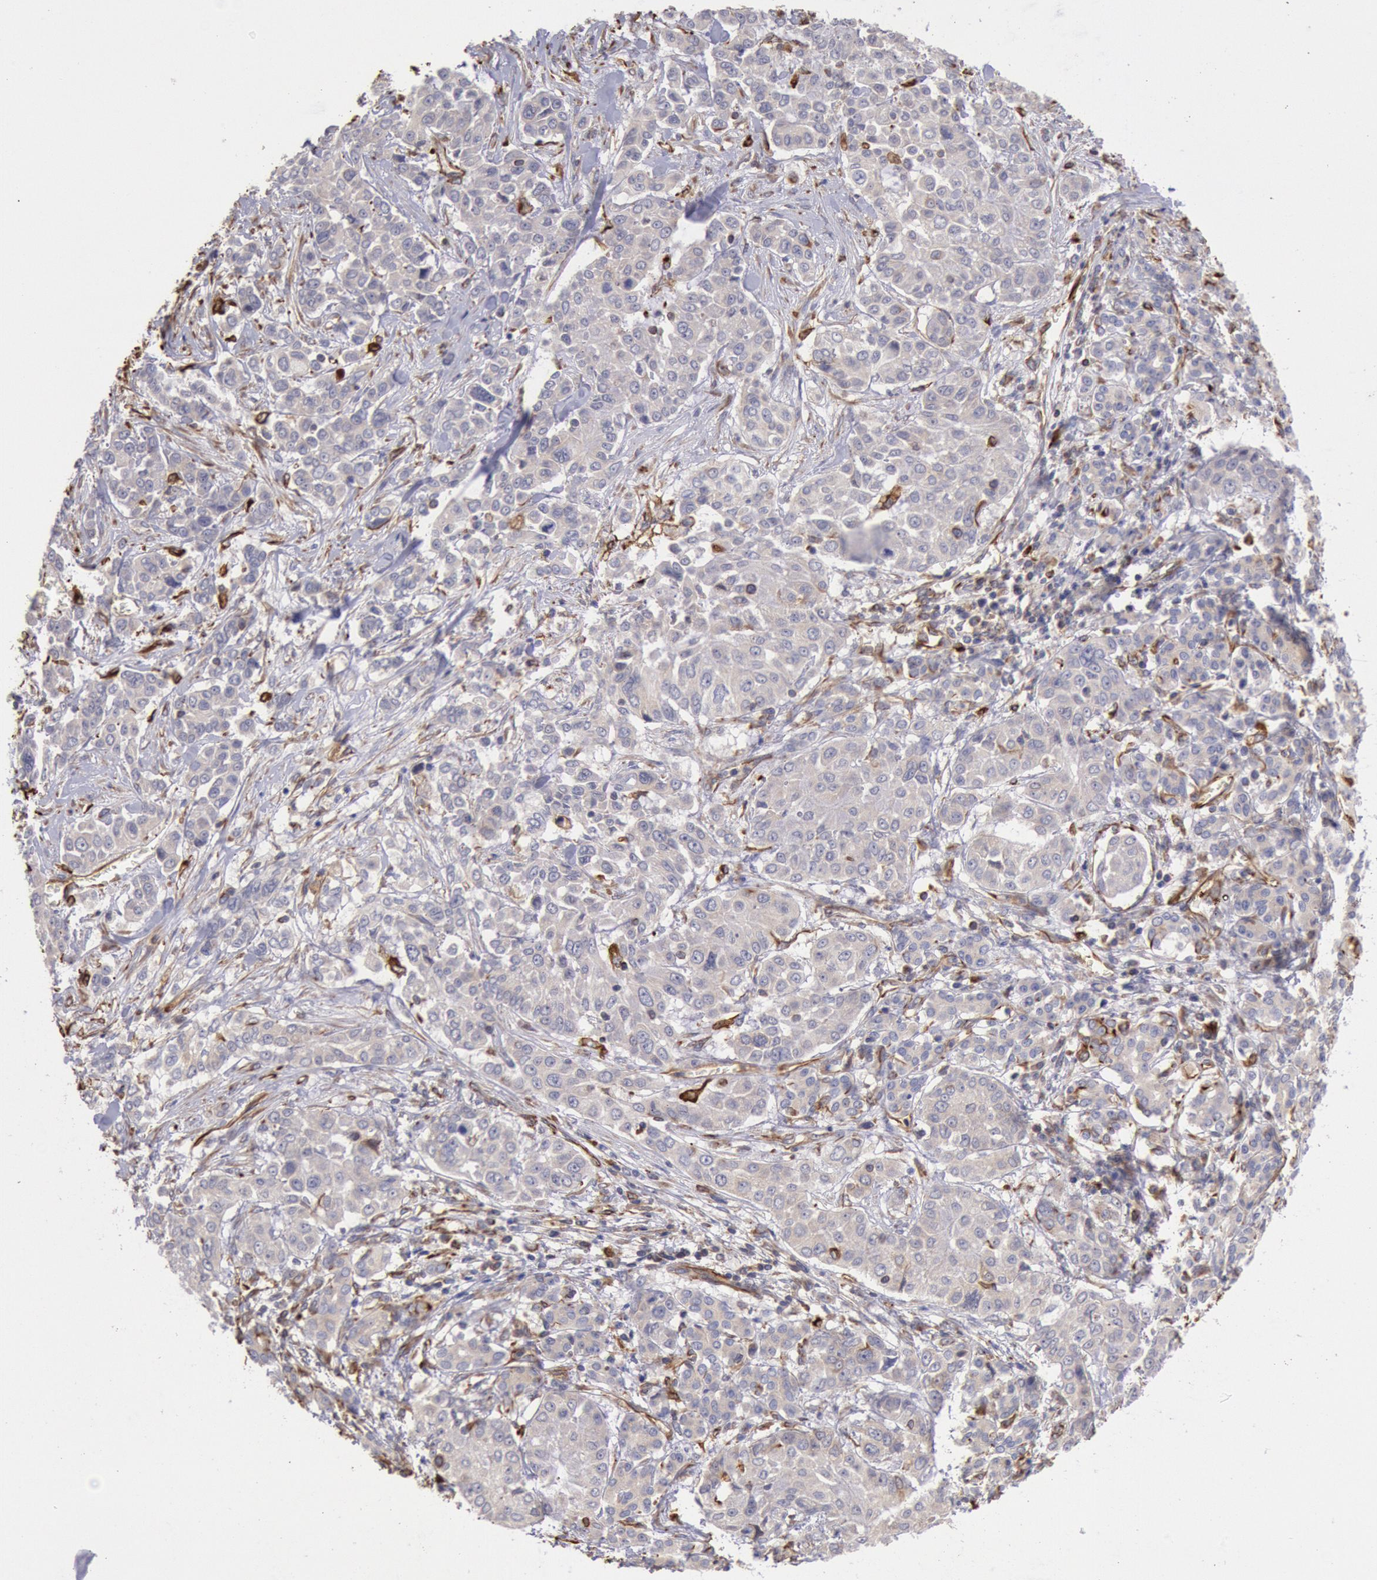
{"staining": {"intensity": "weak", "quantity": ">75%", "location": "cytoplasmic/membranous"}, "tissue": "pancreatic cancer", "cell_type": "Tumor cells", "image_type": "cancer", "snomed": [{"axis": "morphology", "description": "Adenocarcinoma, NOS"}, {"axis": "topography", "description": "Pancreas"}], "caption": "Tumor cells display weak cytoplasmic/membranous expression in approximately >75% of cells in pancreatic adenocarcinoma. Using DAB (3,3'-diaminobenzidine) (brown) and hematoxylin (blue) stains, captured at high magnification using brightfield microscopy.", "gene": "RNF139", "patient": {"sex": "female", "age": 52}}